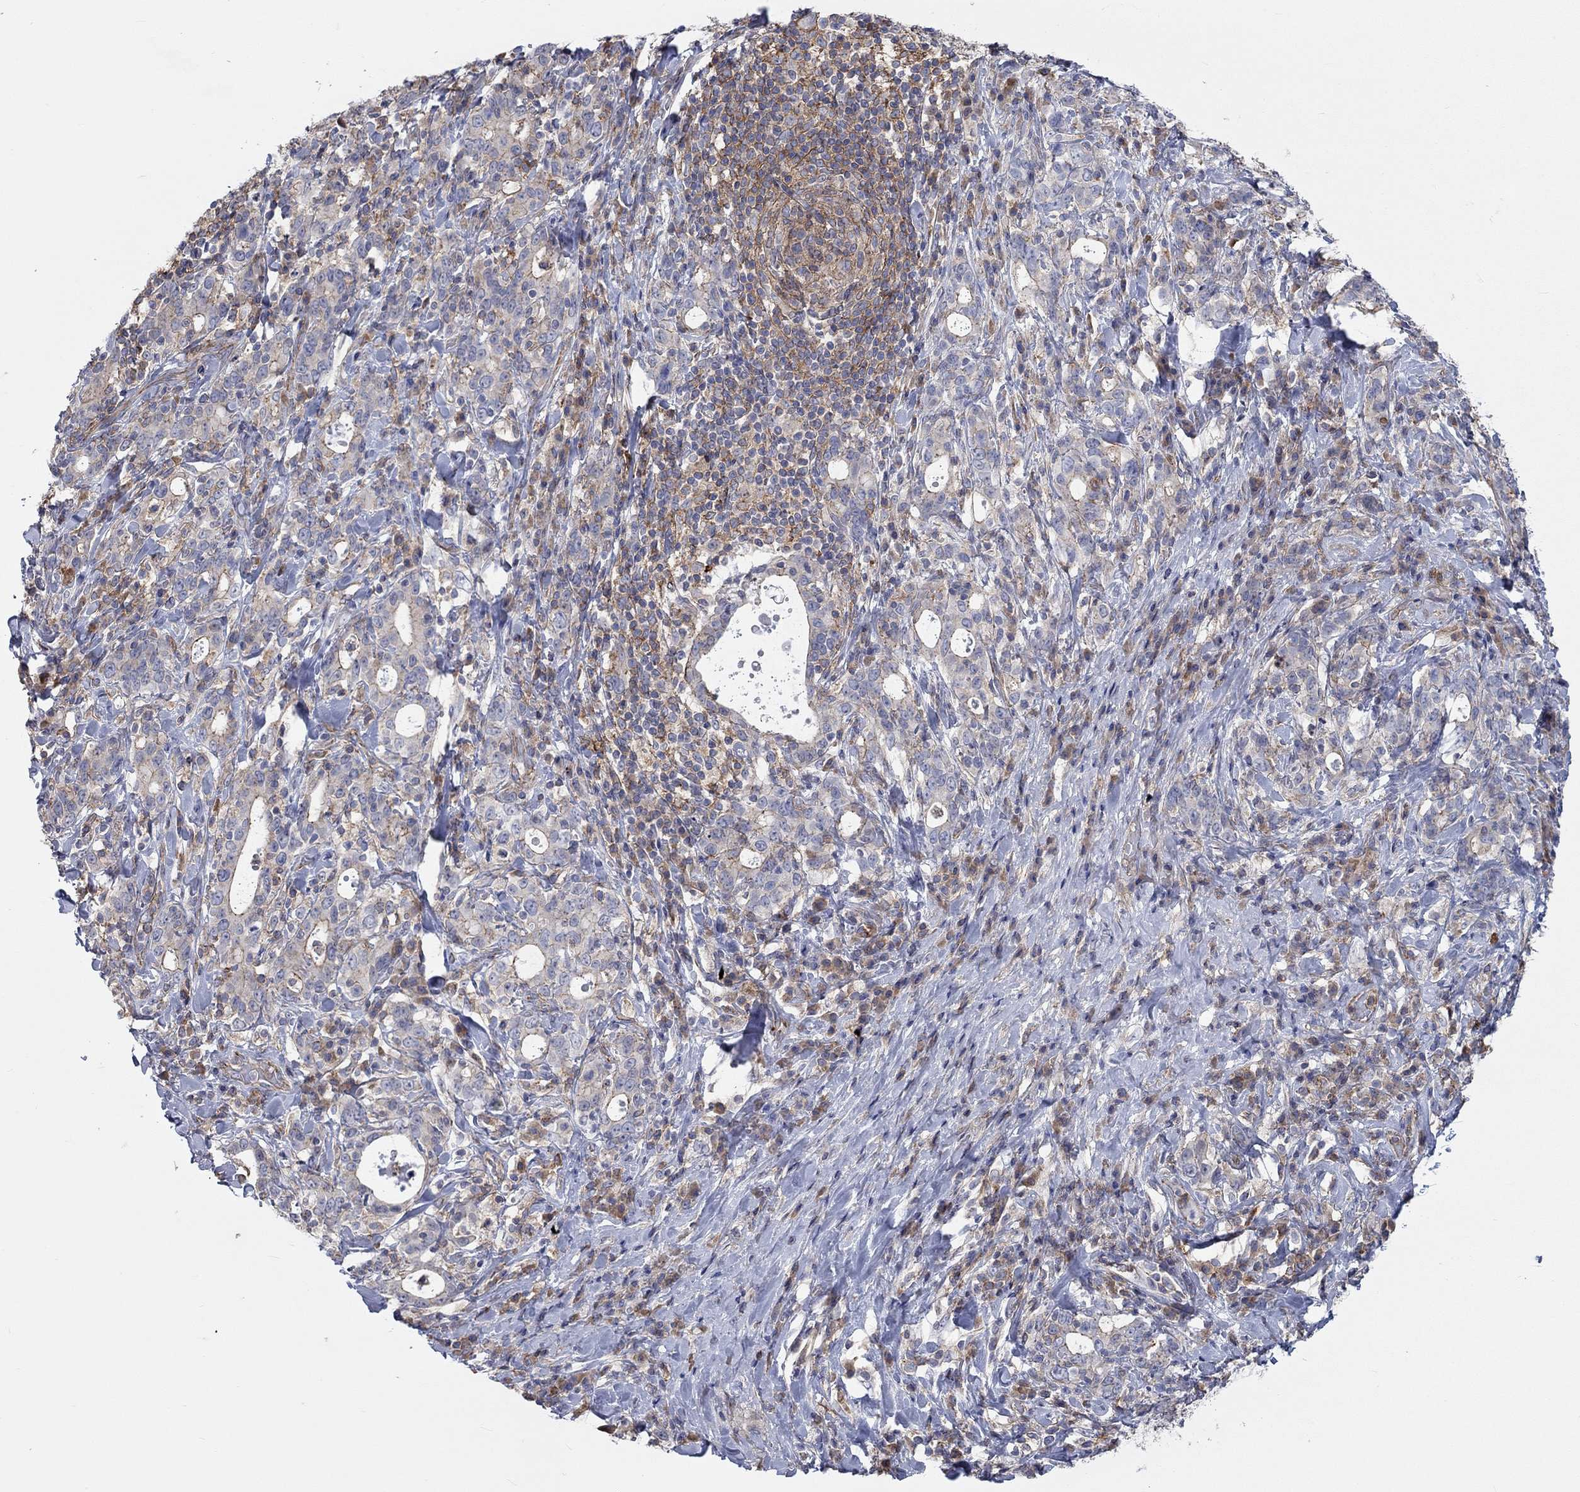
{"staining": {"intensity": "moderate", "quantity": "<25%", "location": "cytoplasmic/membranous"}, "tissue": "stomach cancer", "cell_type": "Tumor cells", "image_type": "cancer", "snomed": [{"axis": "morphology", "description": "Adenocarcinoma, NOS"}, {"axis": "topography", "description": "Stomach"}], "caption": "Immunohistochemical staining of human stomach cancer (adenocarcinoma) exhibits low levels of moderate cytoplasmic/membranous protein staining in approximately <25% of tumor cells.", "gene": "PCDHGA10", "patient": {"sex": "male", "age": 79}}